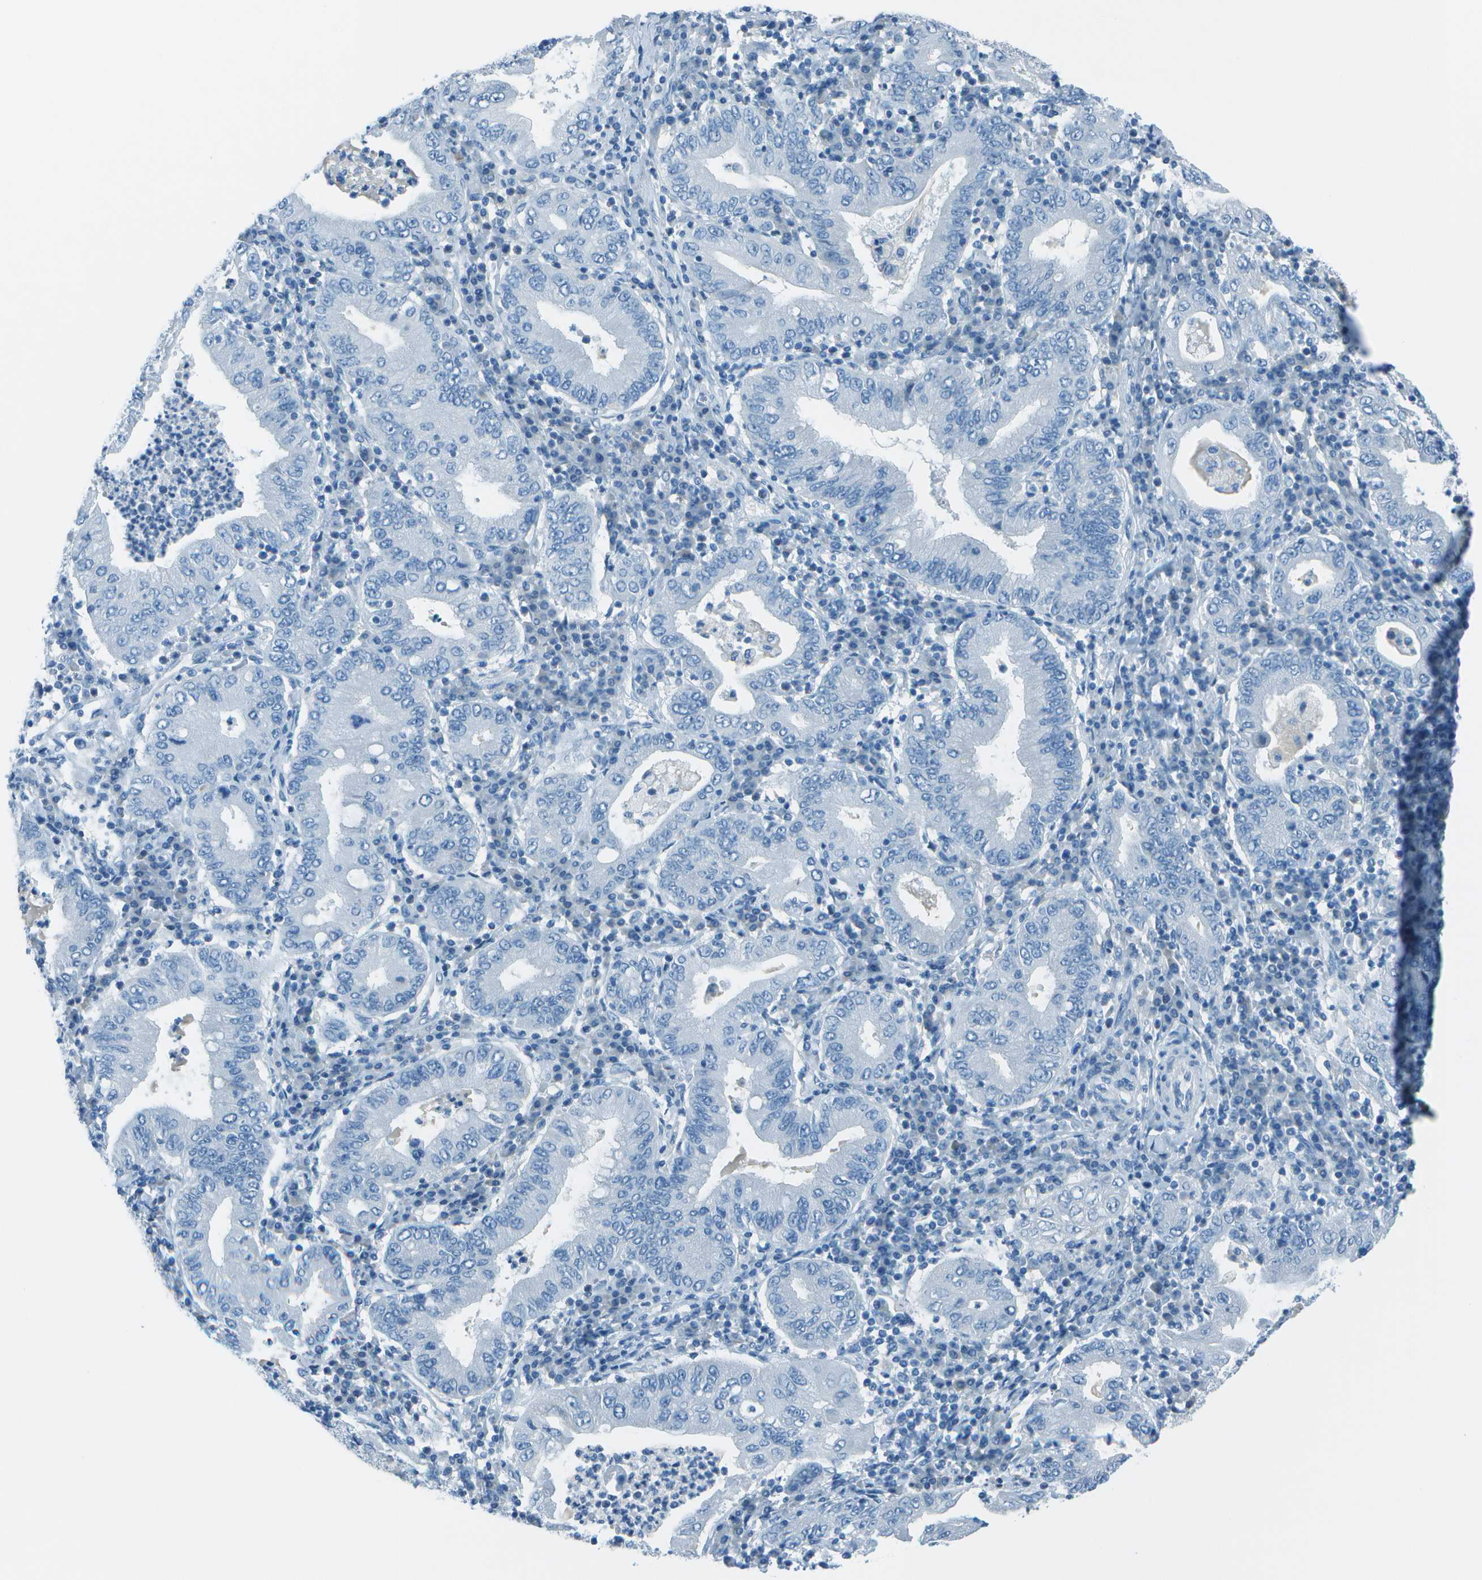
{"staining": {"intensity": "negative", "quantity": "none", "location": "none"}, "tissue": "stomach cancer", "cell_type": "Tumor cells", "image_type": "cancer", "snomed": [{"axis": "morphology", "description": "Normal tissue, NOS"}, {"axis": "morphology", "description": "Adenocarcinoma, NOS"}, {"axis": "topography", "description": "Esophagus"}, {"axis": "topography", "description": "Stomach, upper"}, {"axis": "topography", "description": "Peripheral nerve tissue"}], "caption": "Stomach adenocarcinoma stained for a protein using immunohistochemistry (IHC) reveals no staining tumor cells.", "gene": "FGF1", "patient": {"sex": "male", "age": 62}}